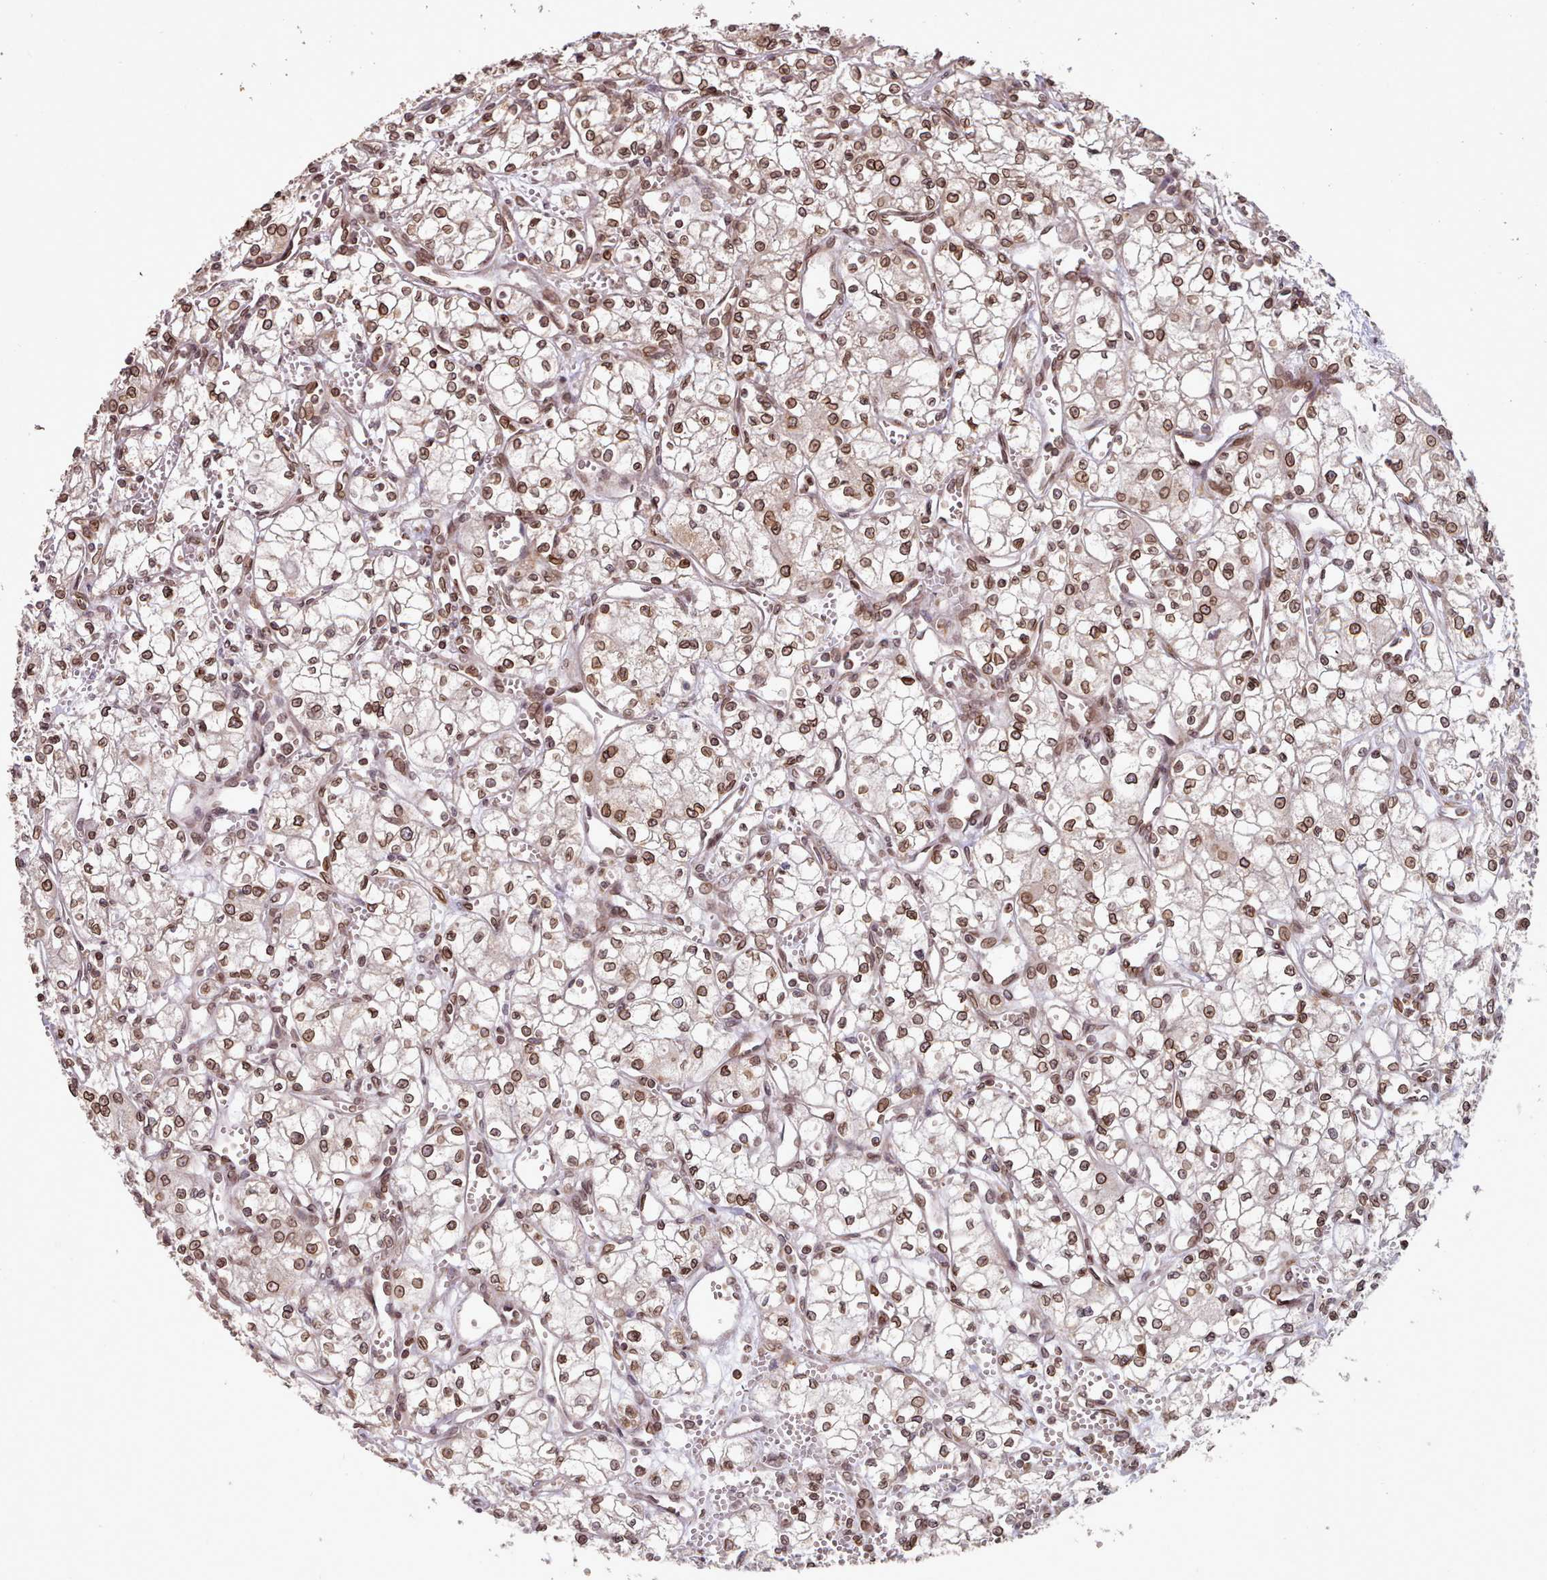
{"staining": {"intensity": "moderate", "quantity": ">75%", "location": "cytoplasmic/membranous,nuclear"}, "tissue": "renal cancer", "cell_type": "Tumor cells", "image_type": "cancer", "snomed": [{"axis": "morphology", "description": "Adenocarcinoma, NOS"}, {"axis": "topography", "description": "Kidney"}], "caption": "Renal adenocarcinoma stained for a protein (brown) demonstrates moderate cytoplasmic/membranous and nuclear positive positivity in approximately >75% of tumor cells.", "gene": "TOR1AIP1", "patient": {"sex": "male", "age": 59}}